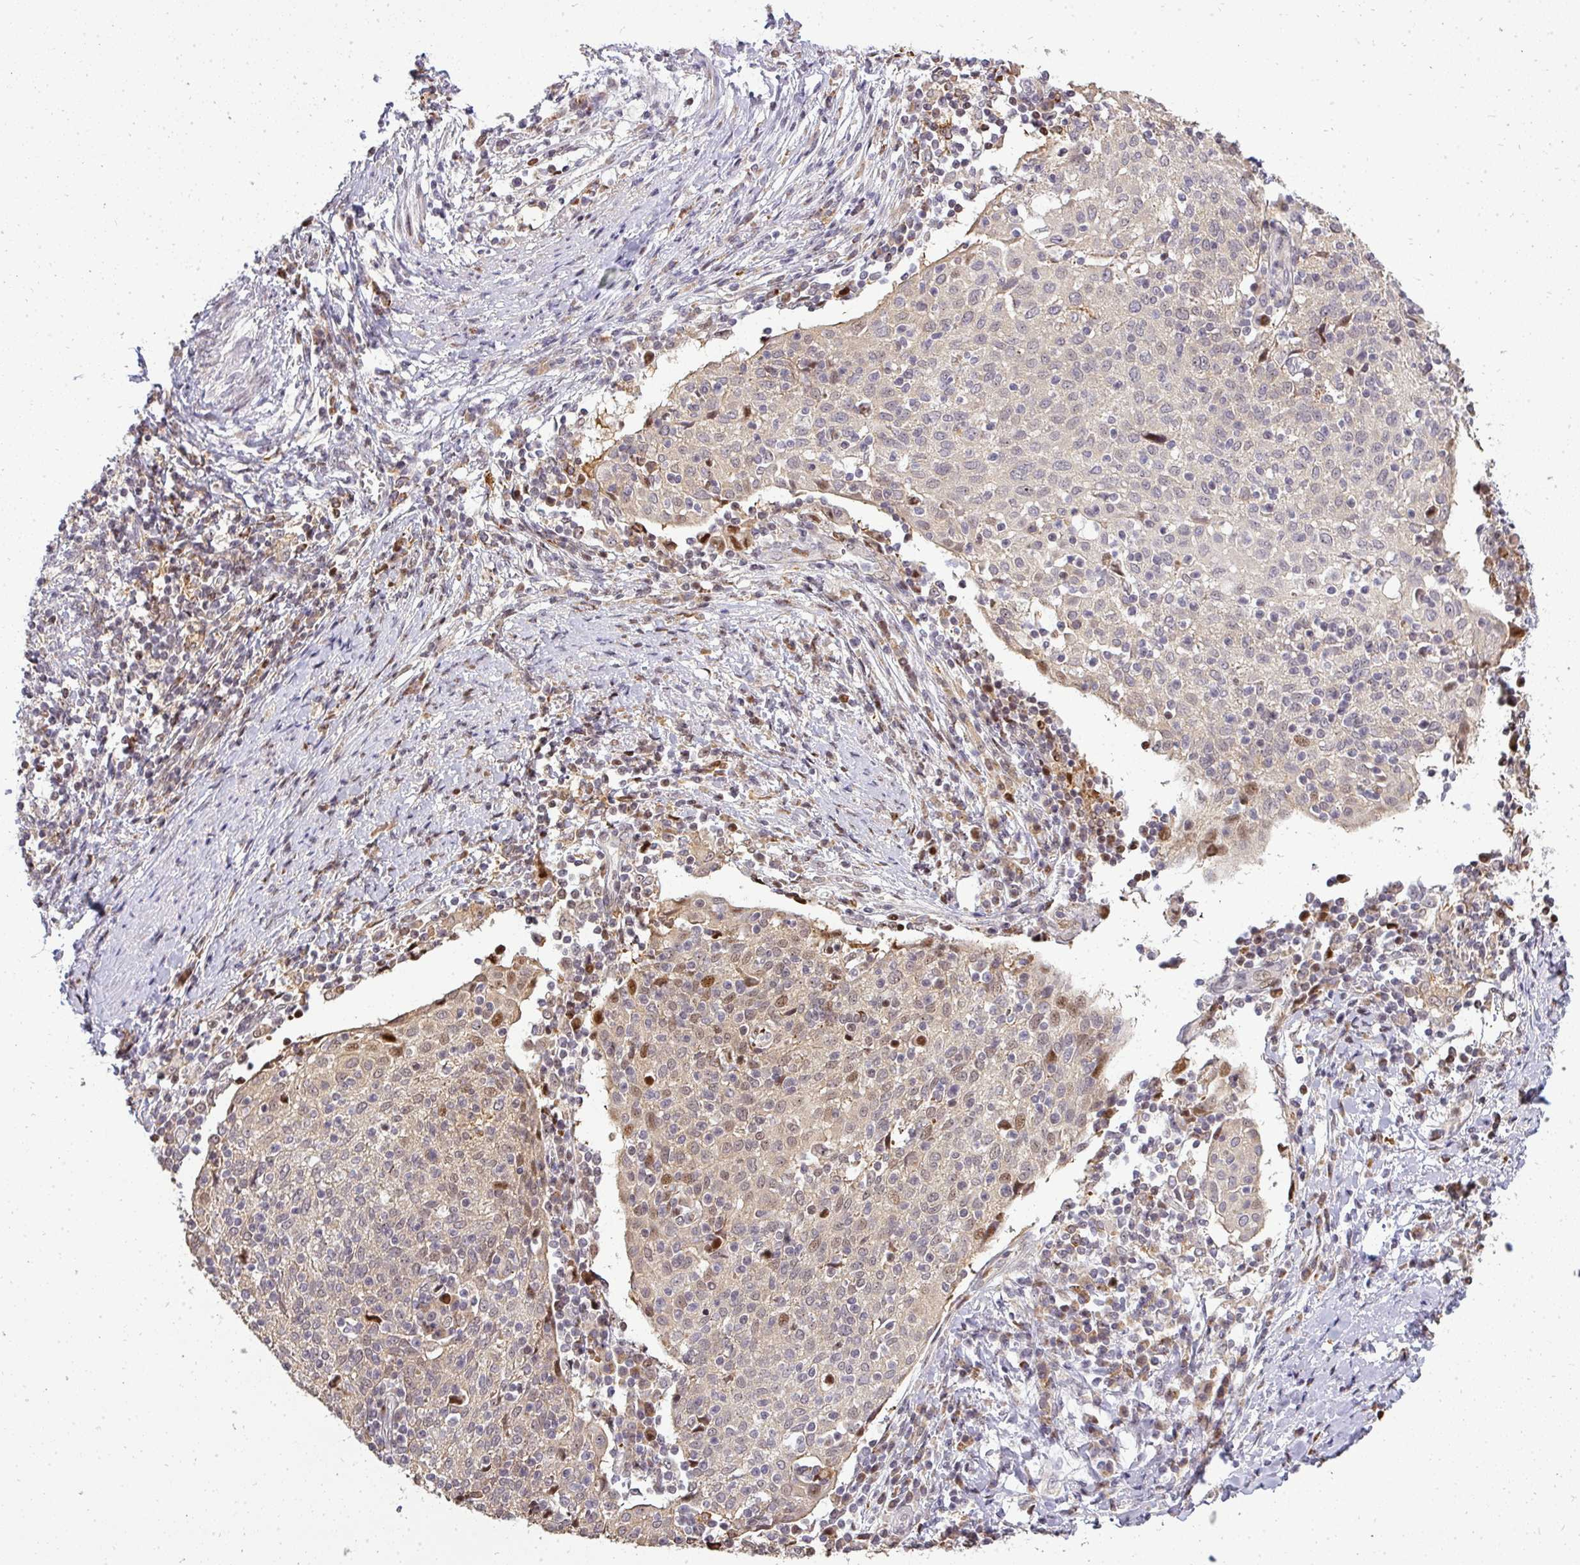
{"staining": {"intensity": "moderate", "quantity": "<25%", "location": "nuclear"}, "tissue": "cervical cancer", "cell_type": "Tumor cells", "image_type": "cancer", "snomed": [{"axis": "morphology", "description": "Squamous cell carcinoma, NOS"}, {"axis": "topography", "description": "Cervix"}], "caption": "Cervical squamous cell carcinoma stained for a protein exhibits moderate nuclear positivity in tumor cells.", "gene": "PATZ1", "patient": {"sex": "female", "age": 52}}